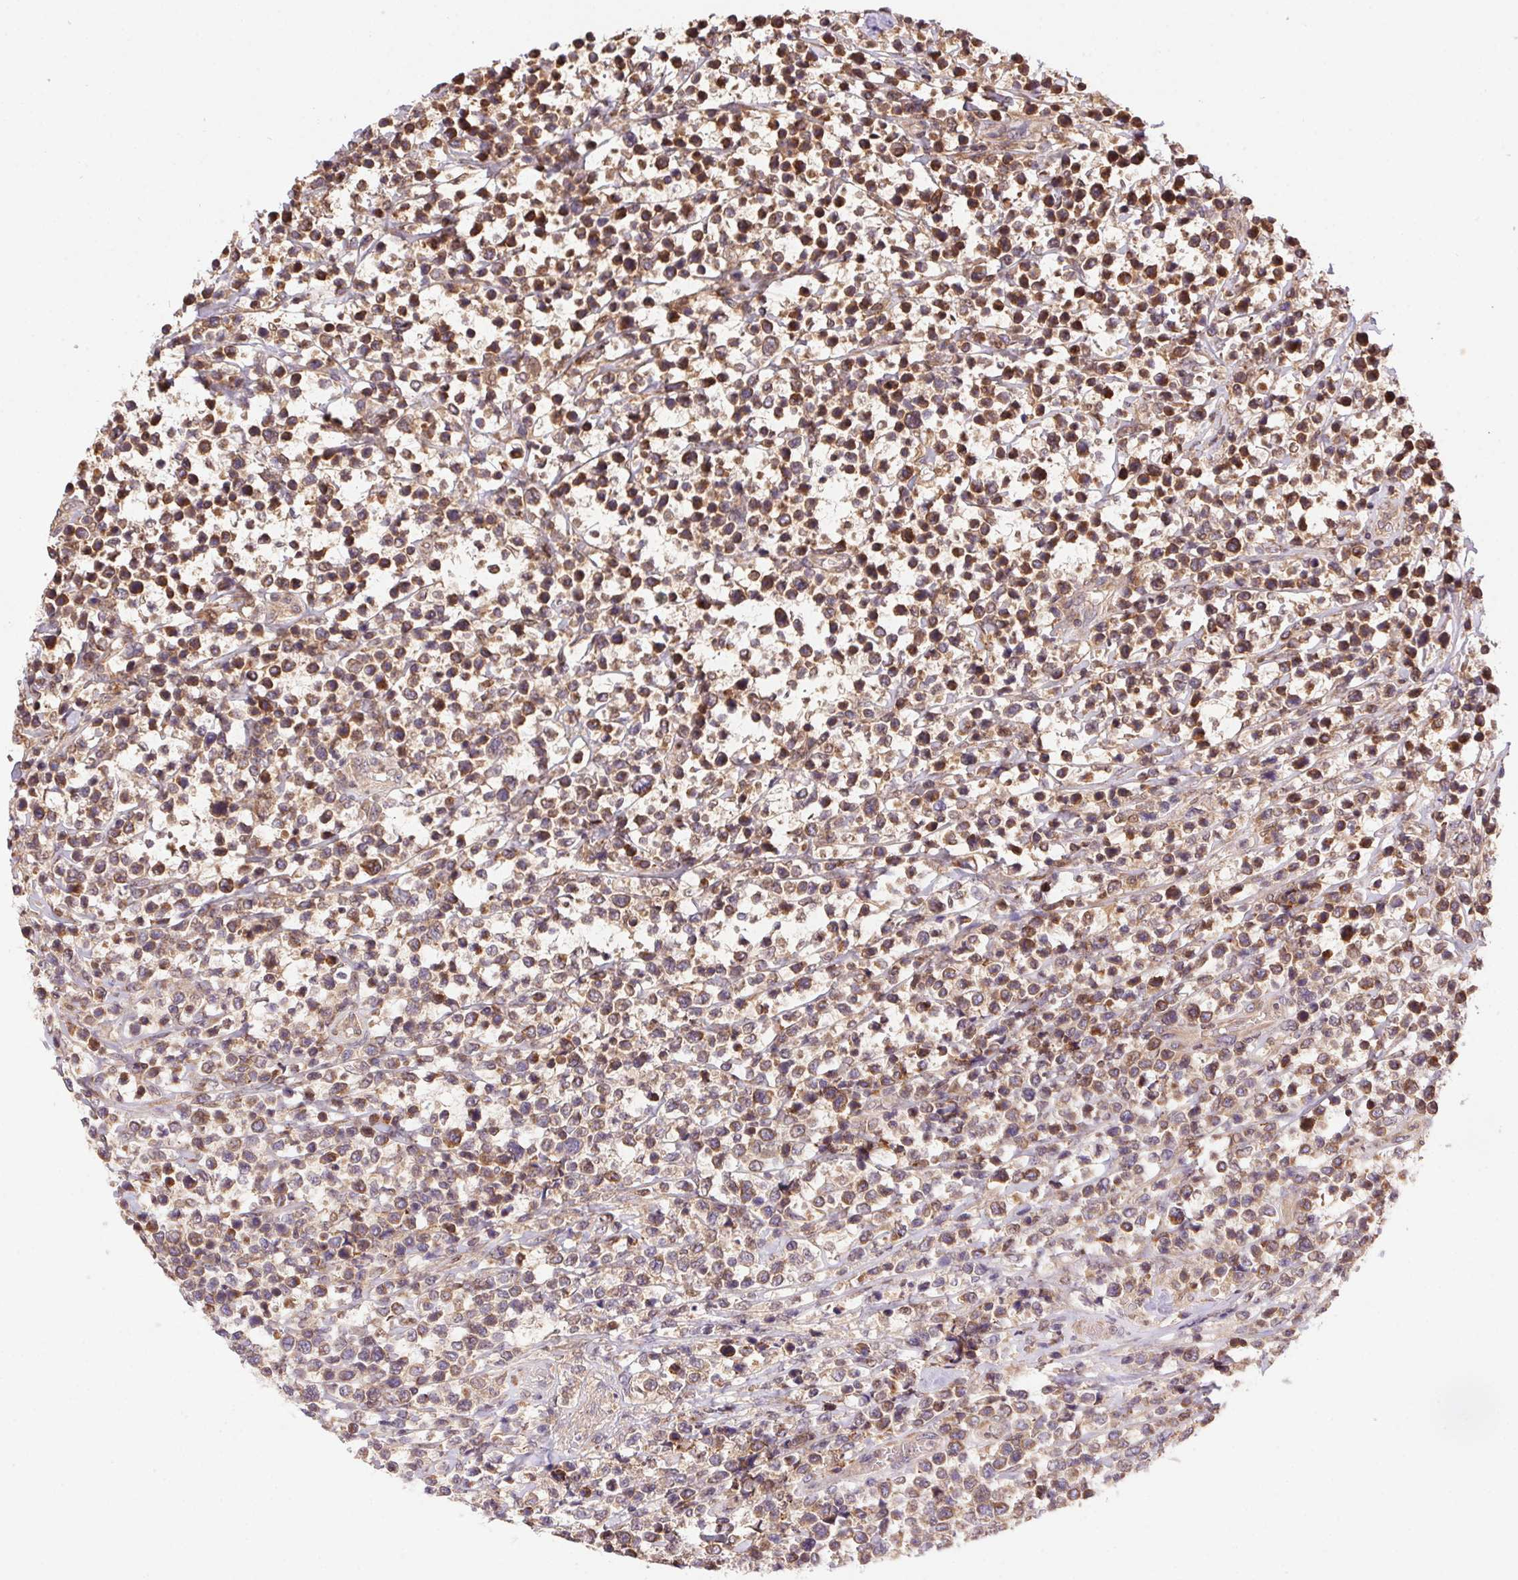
{"staining": {"intensity": "moderate", "quantity": ">75%", "location": "cytoplasmic/membranous,nuclear"}, "tissue": "lymphoma", "cell_type": "Tumor cells", "image_type": "cancer", "snomed": [{"axis": "morphology", "description": "Malignant lymphoma, non-Hodgkin's type, High grade"}, {"axis": "topography", "description": "Soft tissue"}], "caption": "High-magnification brightfield microscopy of lymphoma stained with DAB (brown) and counterstained with hematoxylin (blue). tumor cells exhibit moderate cytoplasmic/membranous and nuclear staining is identified in approximately>75% of cells.", "gene": "MEX3D", "patient": {"sex": "female", "age": 56}}